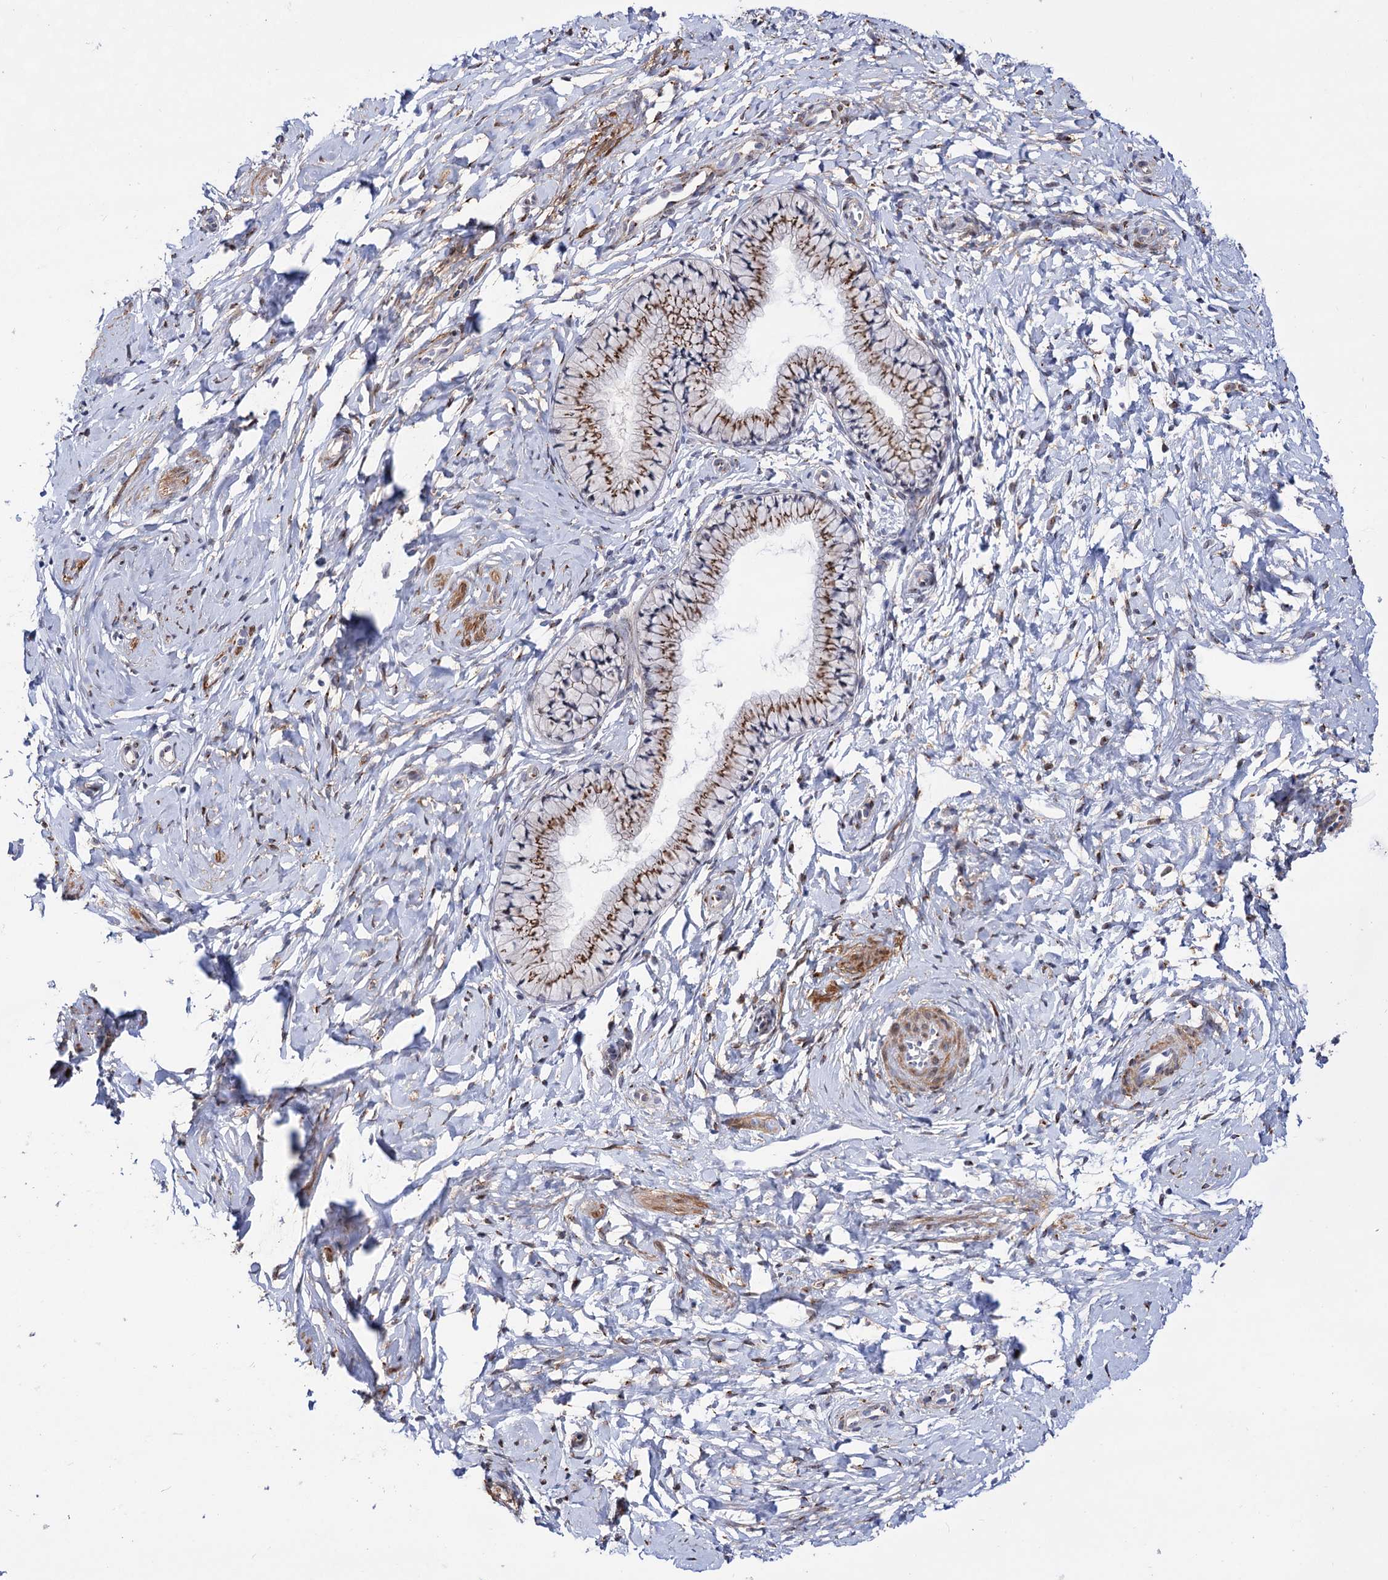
{"staining": {"intensity": "moderate", "quantity": ">75%", "location": "cytoplasmic/membranous"}, "tissue": "cervix", "cell_type": "Glandular cells", "image_type": "normal", "snomed": [{"axis": "morphology", "description": "Normal tissue, NOS"}, {"axis": "topography", "description": "Cervix"}], "caption": "Benign cervix was stained to show a protein in brown. There is medium levels of moderate cytoplasmic/membranous staining in approximately >75% of glandular cells. The protein is stained brown, and the nuclei are stained in blue (DAB IHC with brightfield microscopy, high magnification).", "gene": "C11orf96", "patient": {"sex": "female", "age": 33}}